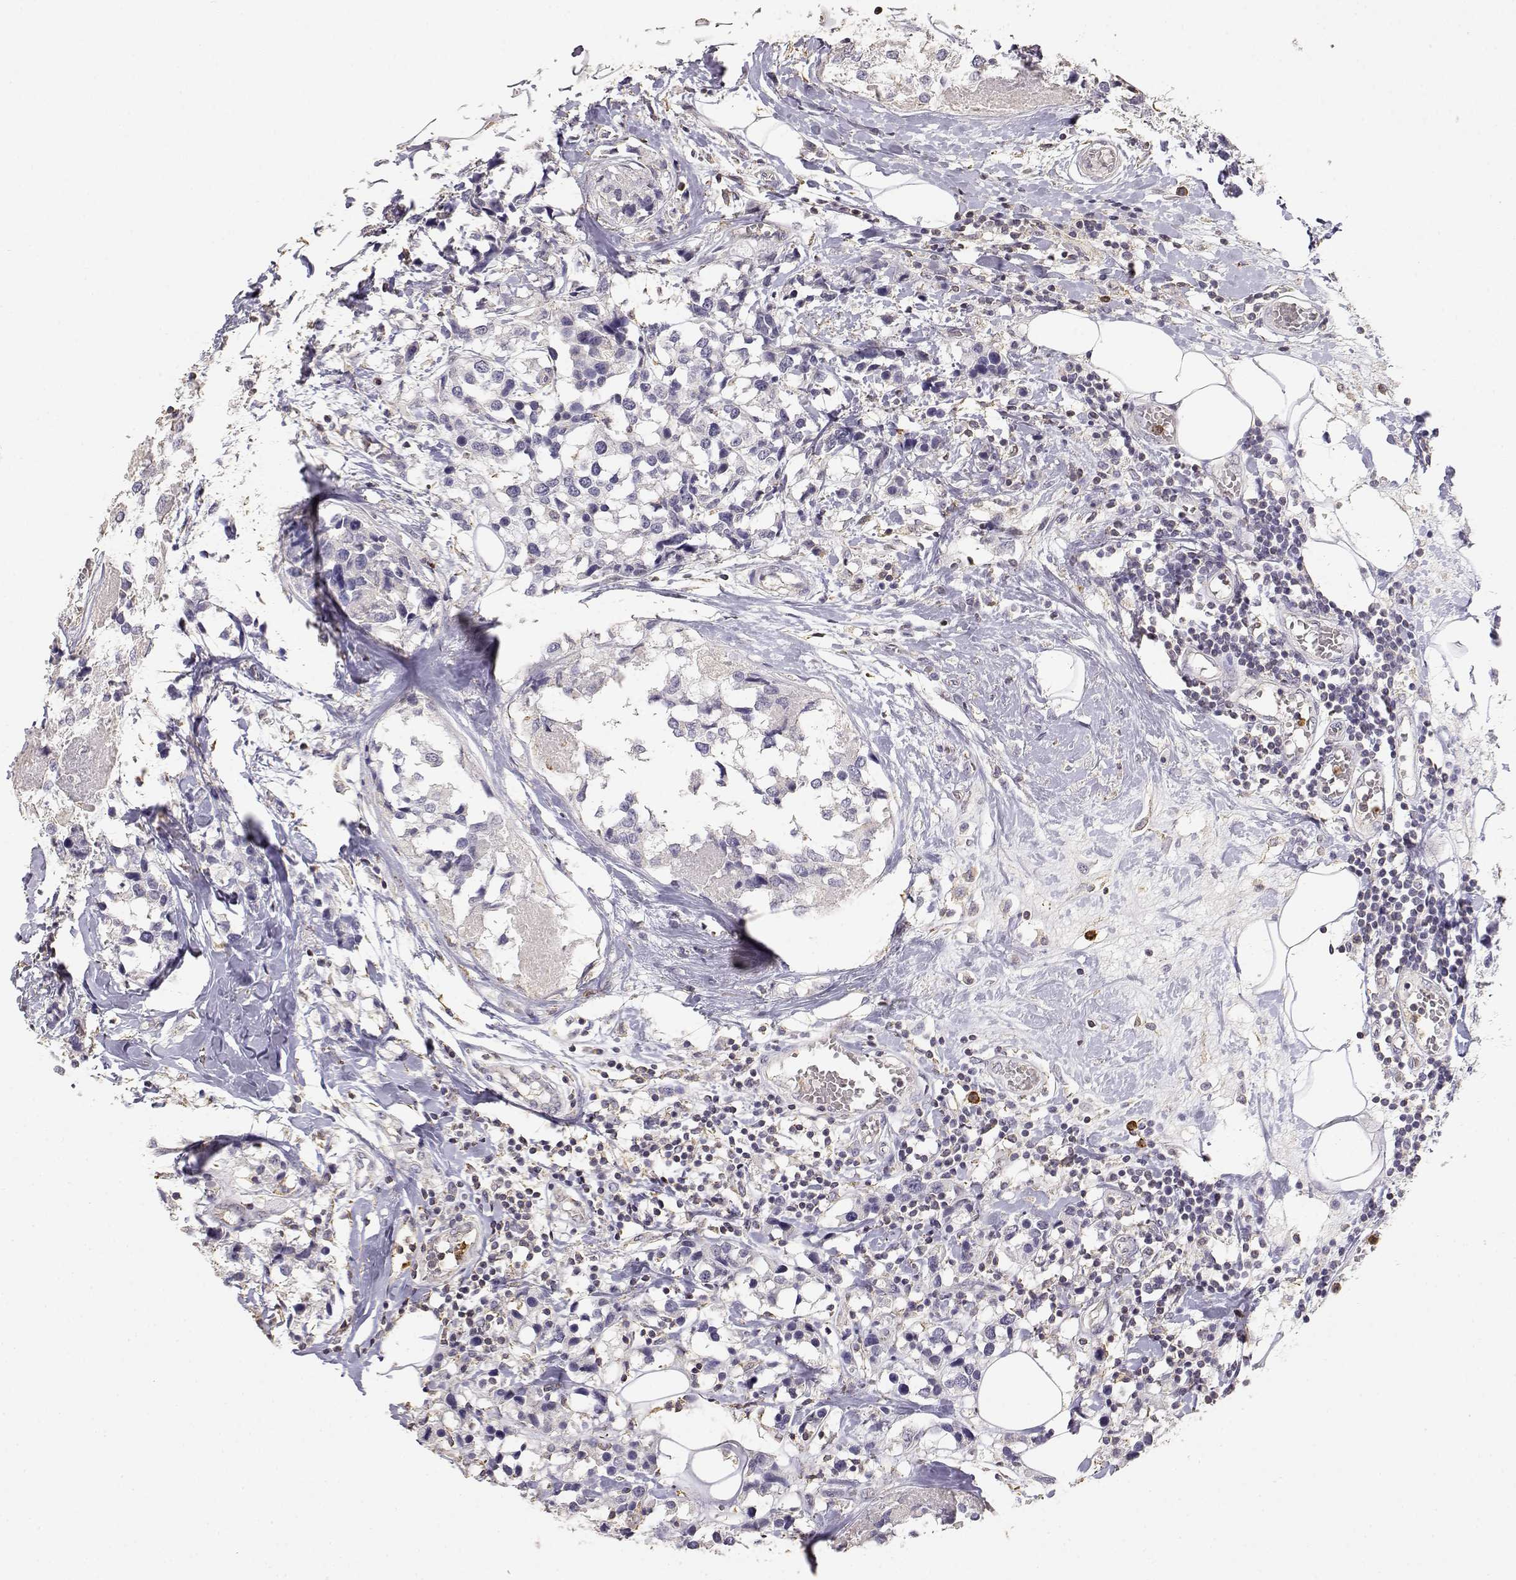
{"staining": {"intensity": "negative", "quantity": "none", "location": "none"}, "tissue": "breast cancer", "cell_type": "Tumor cells", "image_type": "cancer", "snomed": [{"axis": "morphology", "description": "Lobular carcinoma"}, {"axis": "topography", "description": "Breast"}], "caption": "Tumor cells show no significant protein positivity in breast lobular carcinoma.", "gene": "TNFRSF10C", "patient": {"sex": "female", "age": 59}}